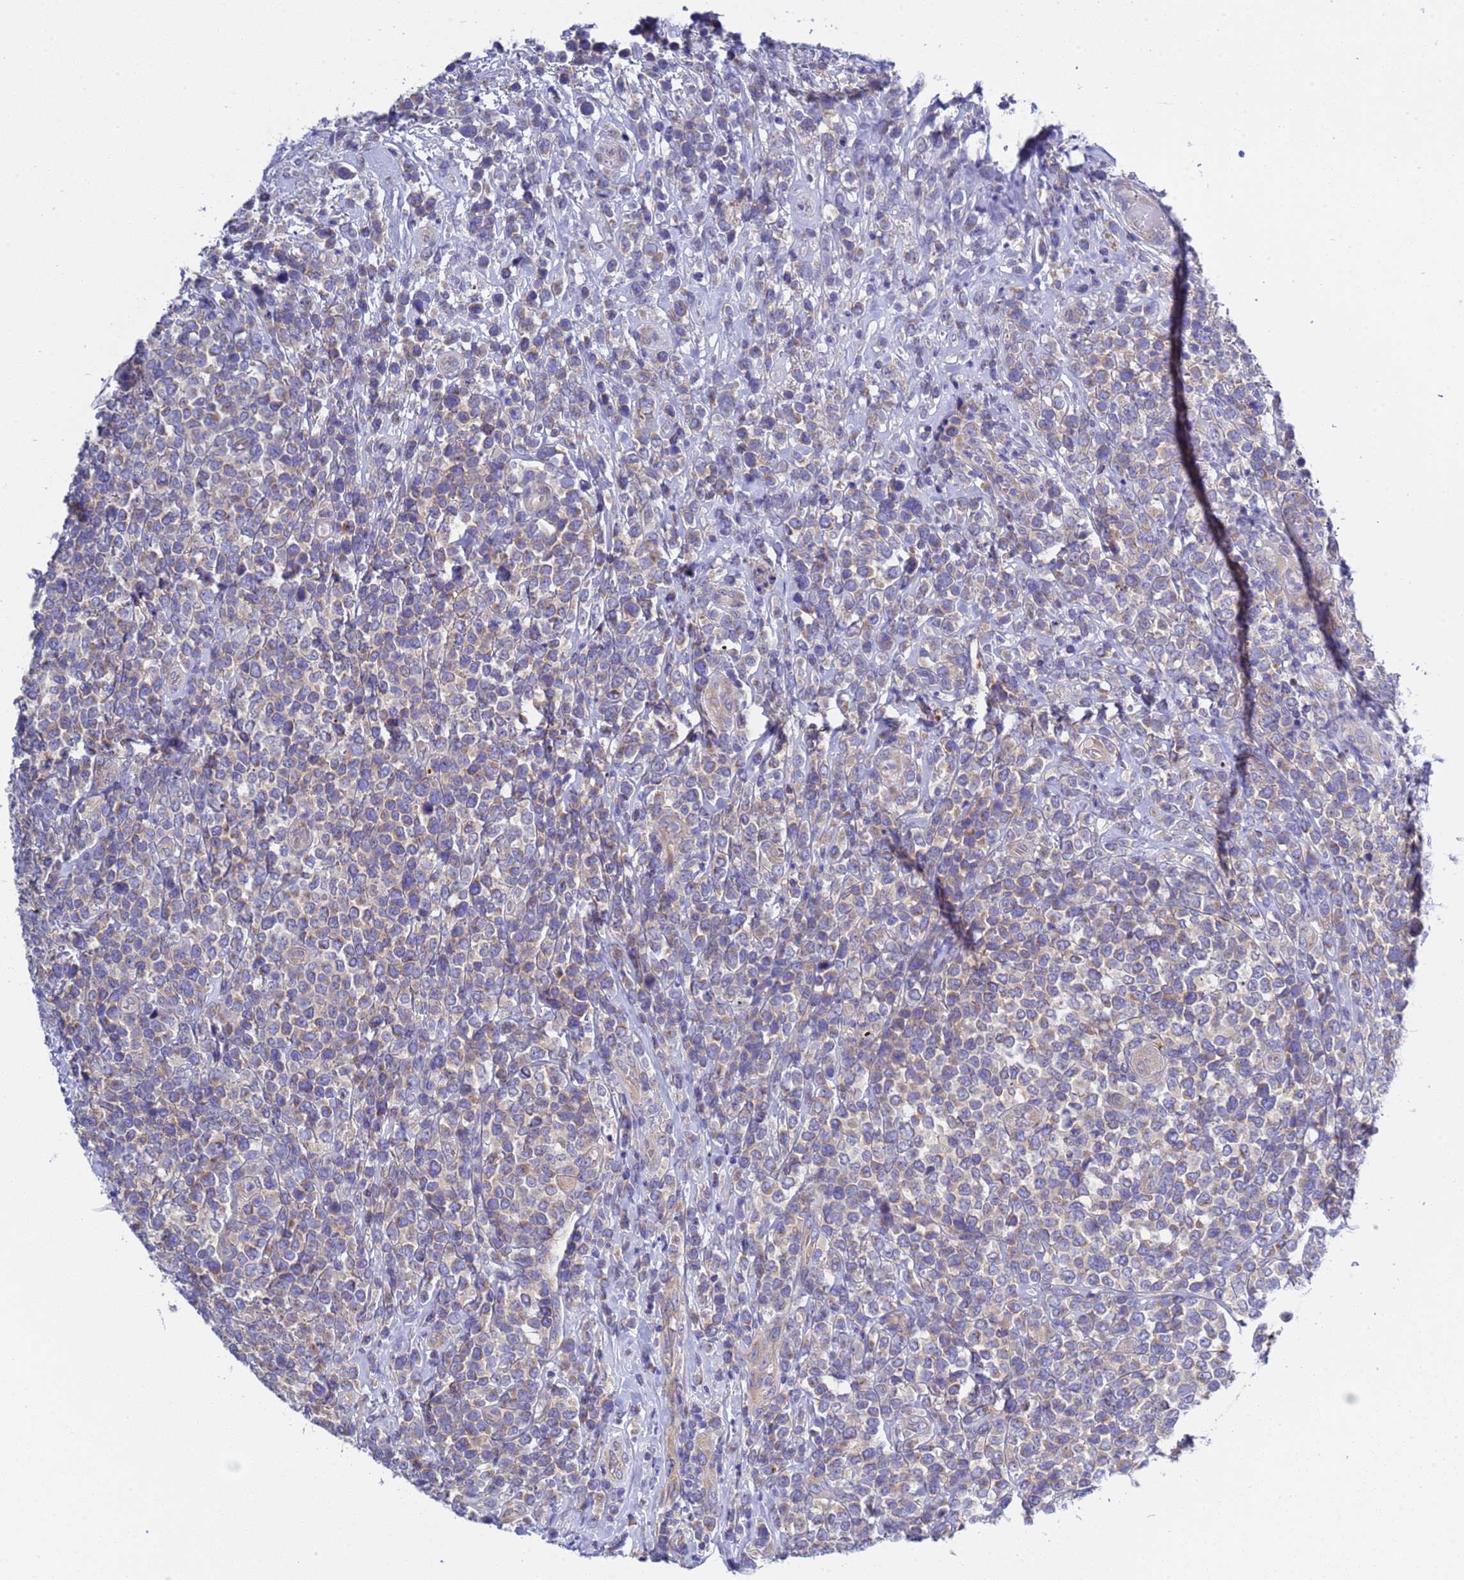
{"staining": {"intensity": "negative", "quantity": "none", "location": "none"}, "tissue": "lymphoma", "cell_type": "Tumor cells", "image_type": "cancer", "snomed": [{"axis": "morphology", "description": "Malignant lymphoma, non-Hodgkin's type, High grade"}, {"axis": "topography", "description": "Soft tissue"}], "caption": "The immunohistochemistry (IHC) micrograph has no significant staining in tumor cells of high-grade malignant lymphoma, non-Hodgkin's type tissue. (DAB immunohistochemistry visualized using brightfield microscopy, high magnification).", "gene": "RC3H2", "patient": {"sex": "female", "age": 56}}